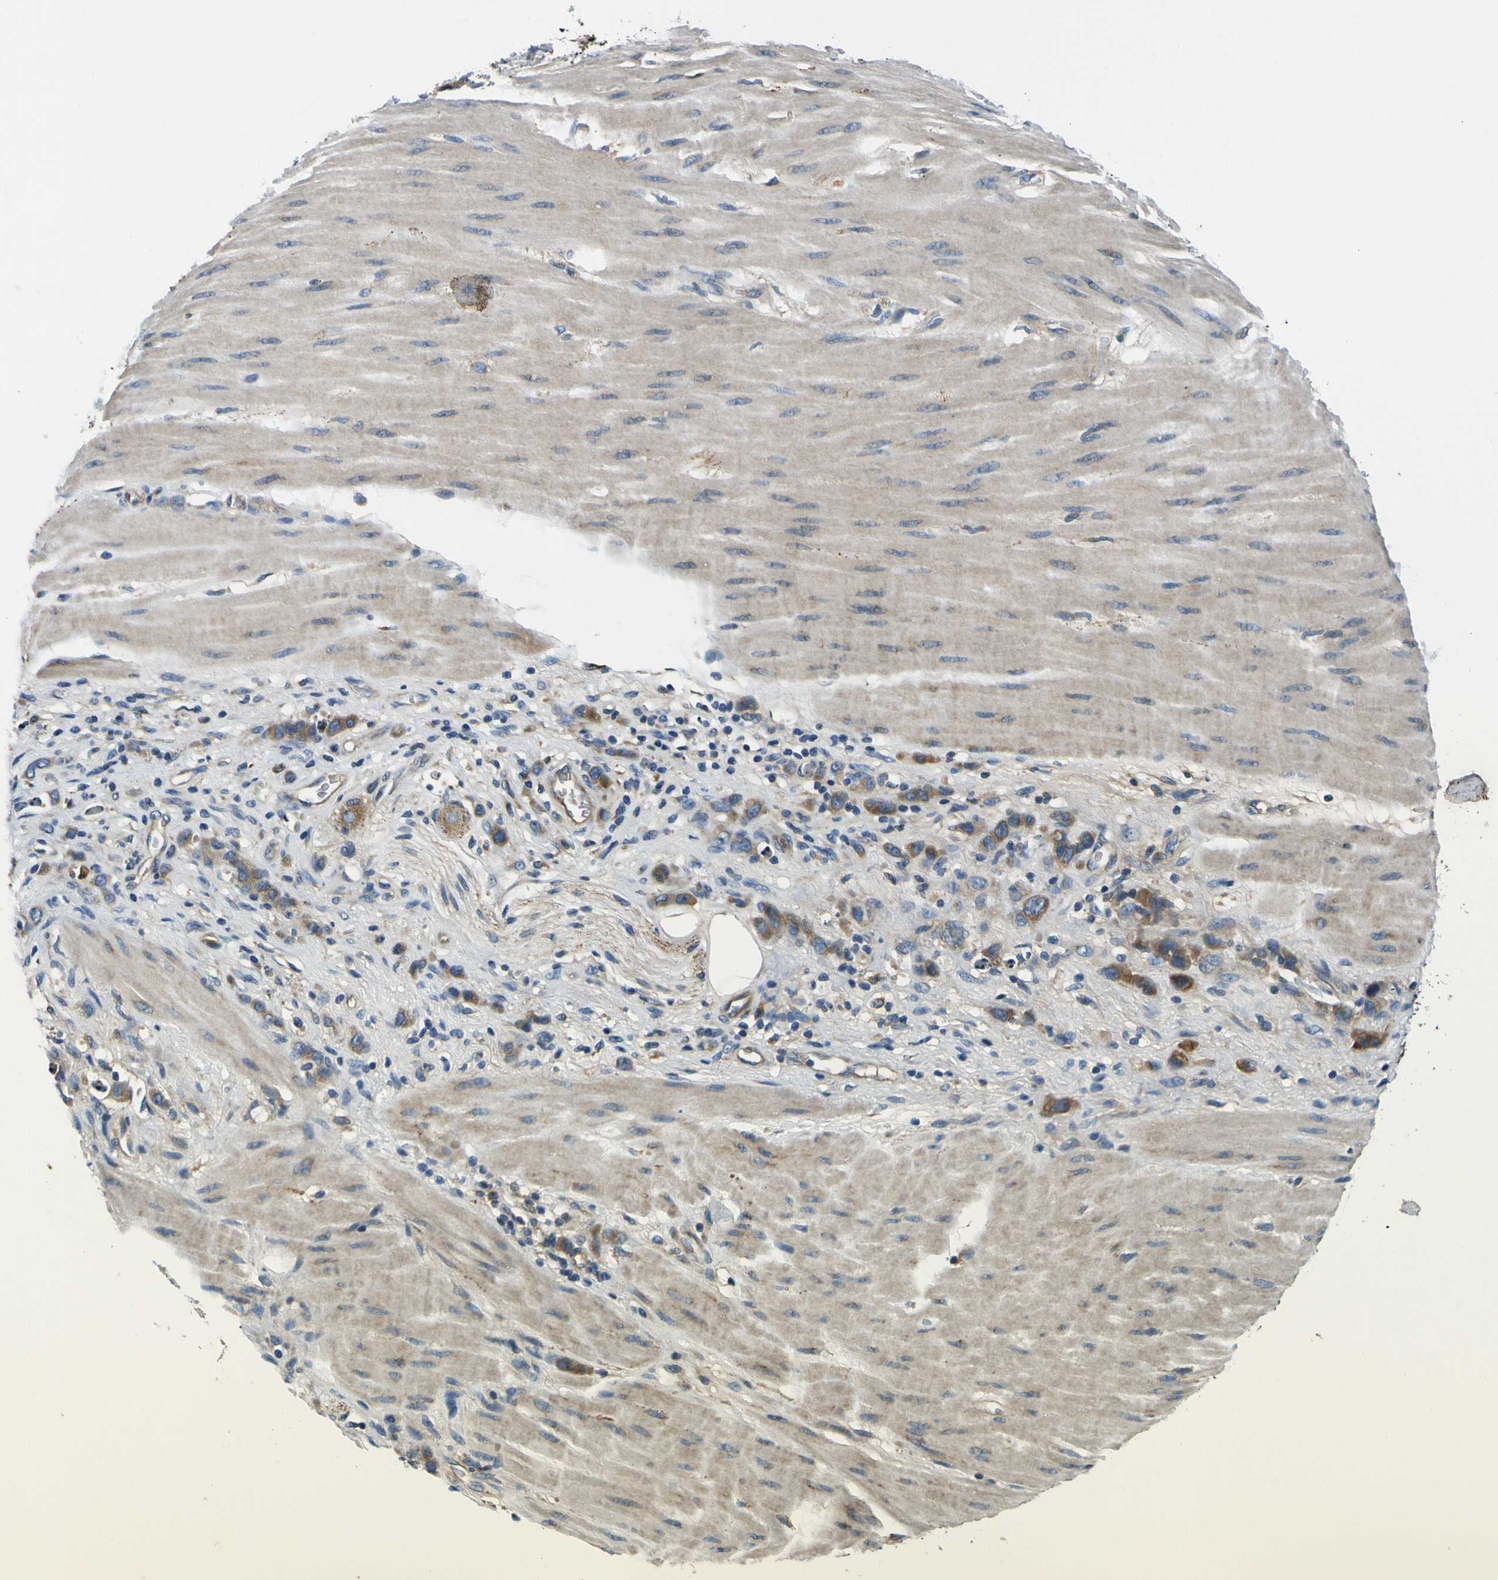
{"staining": {"intensity": "moderate", "quantity": ">75%", "location": "cytoplasmic/membranous"}, "tissue": "stomach cancer", "cell_type": "Tumor cells", "image_type": "cancer", "snomed": [{"axis": "morphology", "description": "Adenocarcinoma, NOS"}, {"axis": "topography", "description": "Stomach"}], "caption": "IHC of stomach cancer displays medium levels of moderate cytoplasmic/membranous expression in approximately >75% of tumor cells. The staining is performed using DAB brown chromogen to label protein expression. The nuclei are counter-stained blue using hematoxylin.", "gene": "RAB1B", "patient": {"sex": "male", "age": 82}}